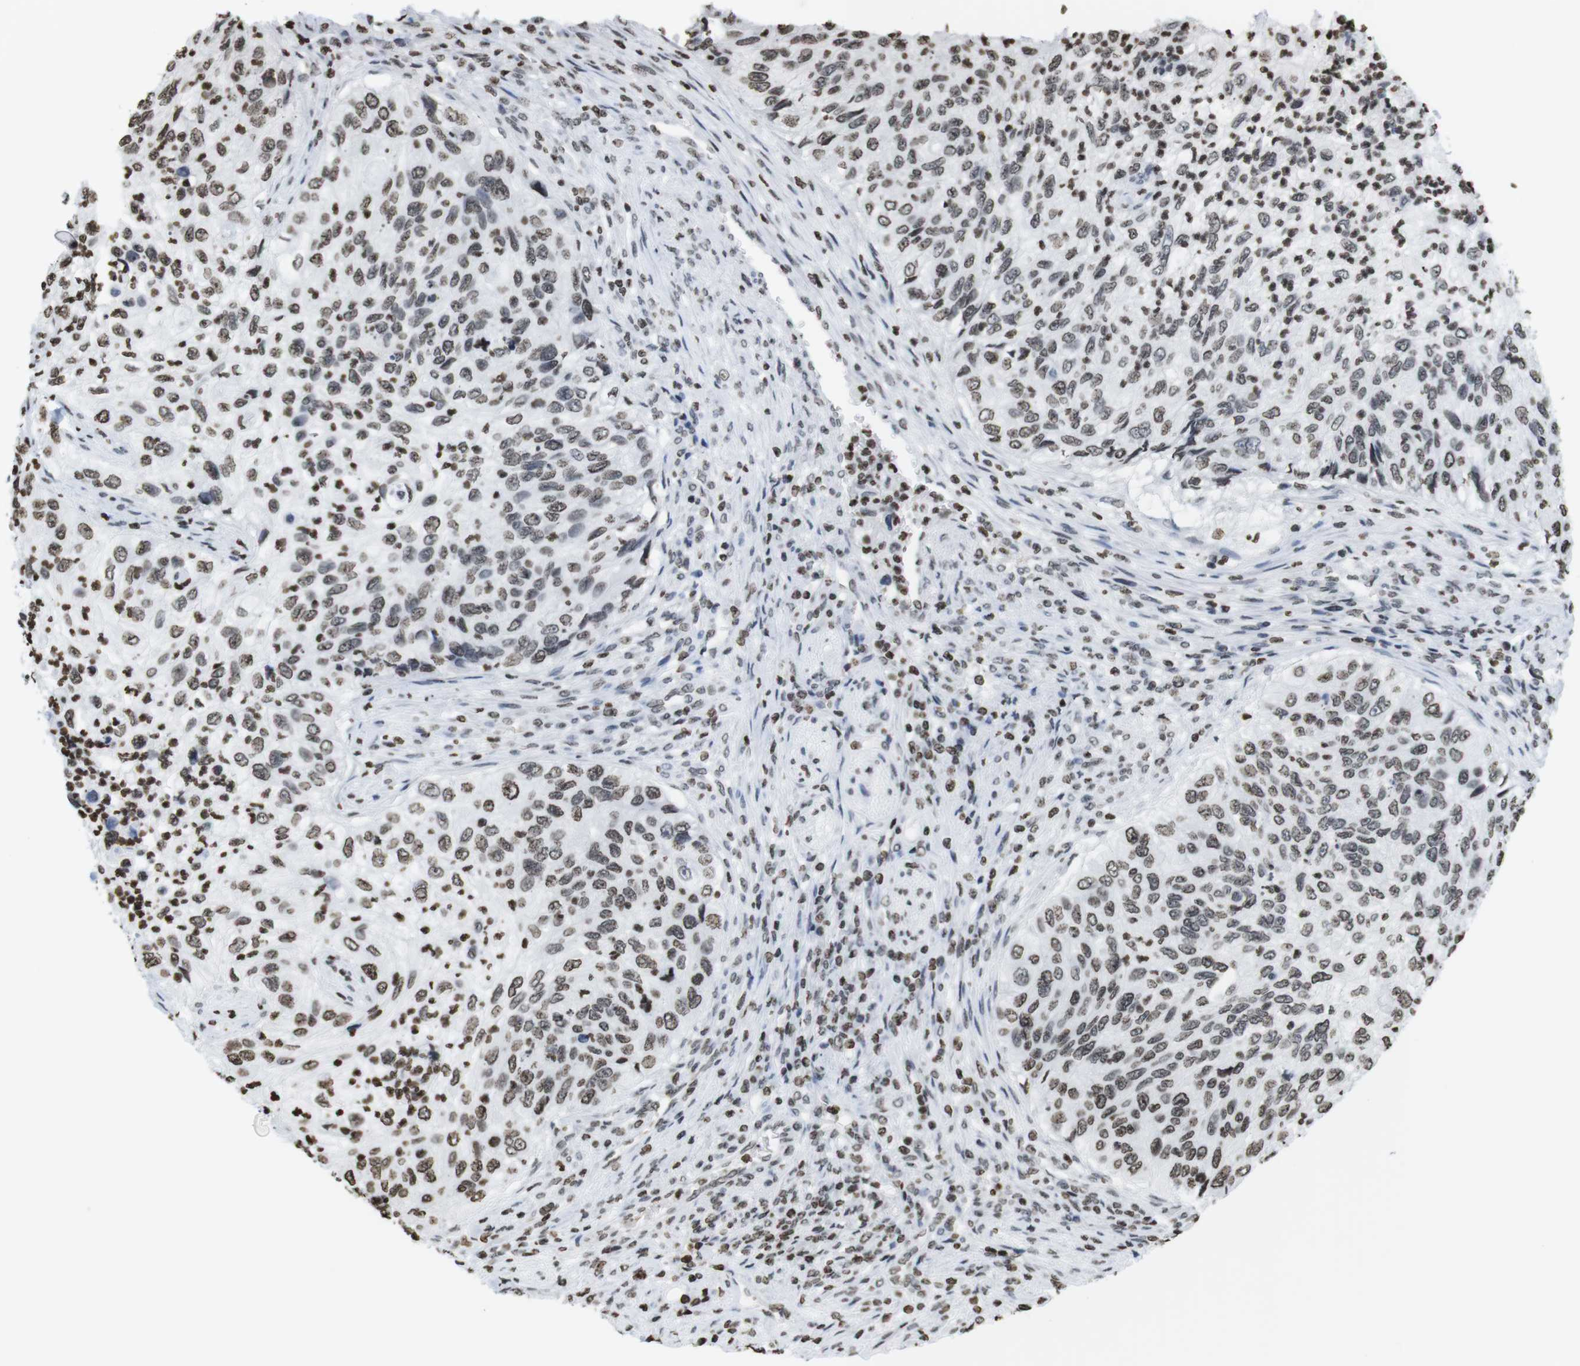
{"staining": {"intensity": "moderate", "quantity": ">75%", "location": "nuclear"}, "tissue": "urothelial cancer", "cell_type": "Tumor cells", "image_type": "cancer", "snomed": [{"axis": "morphology", "description": "Urothelial carcinoma, High grade"}, {"axis": "topography", "description": "Urinary bladder"}], "caption": "This histopathology image demonstrates high-grade urothelial carcinoma stained with IHC to label a protein in brown. The nuclear of tumor cells show moderate positivity for the protein. Nuclei are counter-stained blue.", "gene": "BSX", "patient": {"sex": "female", "age": 60}}